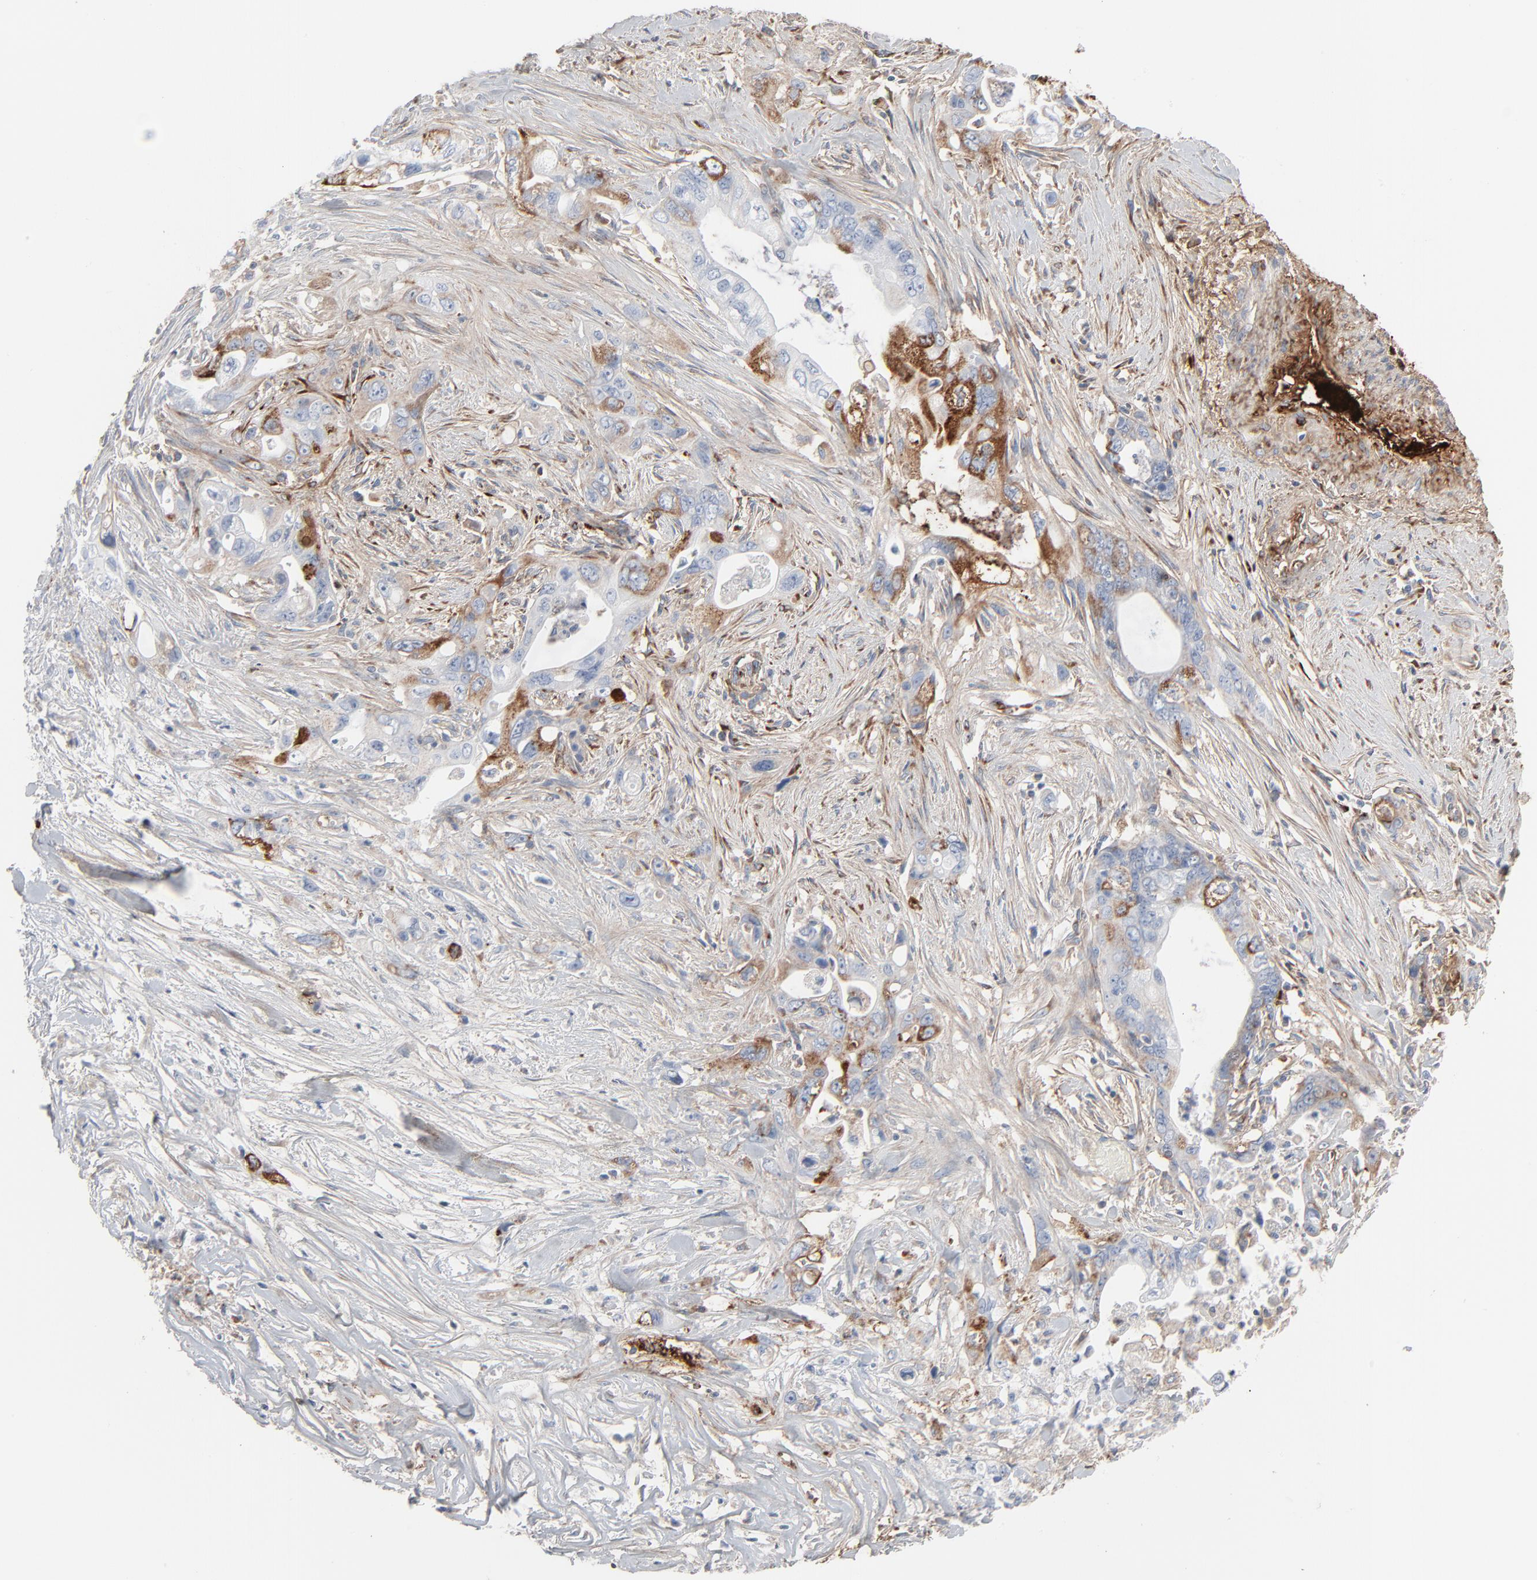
{"staining": {"intensity": "strong", "quantity": "<25%", "location": "cytoplasmic/membranous"}, "tissue": "pancreatic cancer", "cell_type": "Tumor cells", "image_type": "cancer", "snomed": [{"axis": "morphology", "description": "Normal tissue, NOS"}, {"axis": "topography", "description": "Pancreas"}], "caption": "Pancreatic cancer tissue shows strong cytoplasmic/membranous staining in about <25% of tumor cells Nuclei are stained in blue.", "gene": "BGN", "patient": {"sex": "male", "age": 42}}